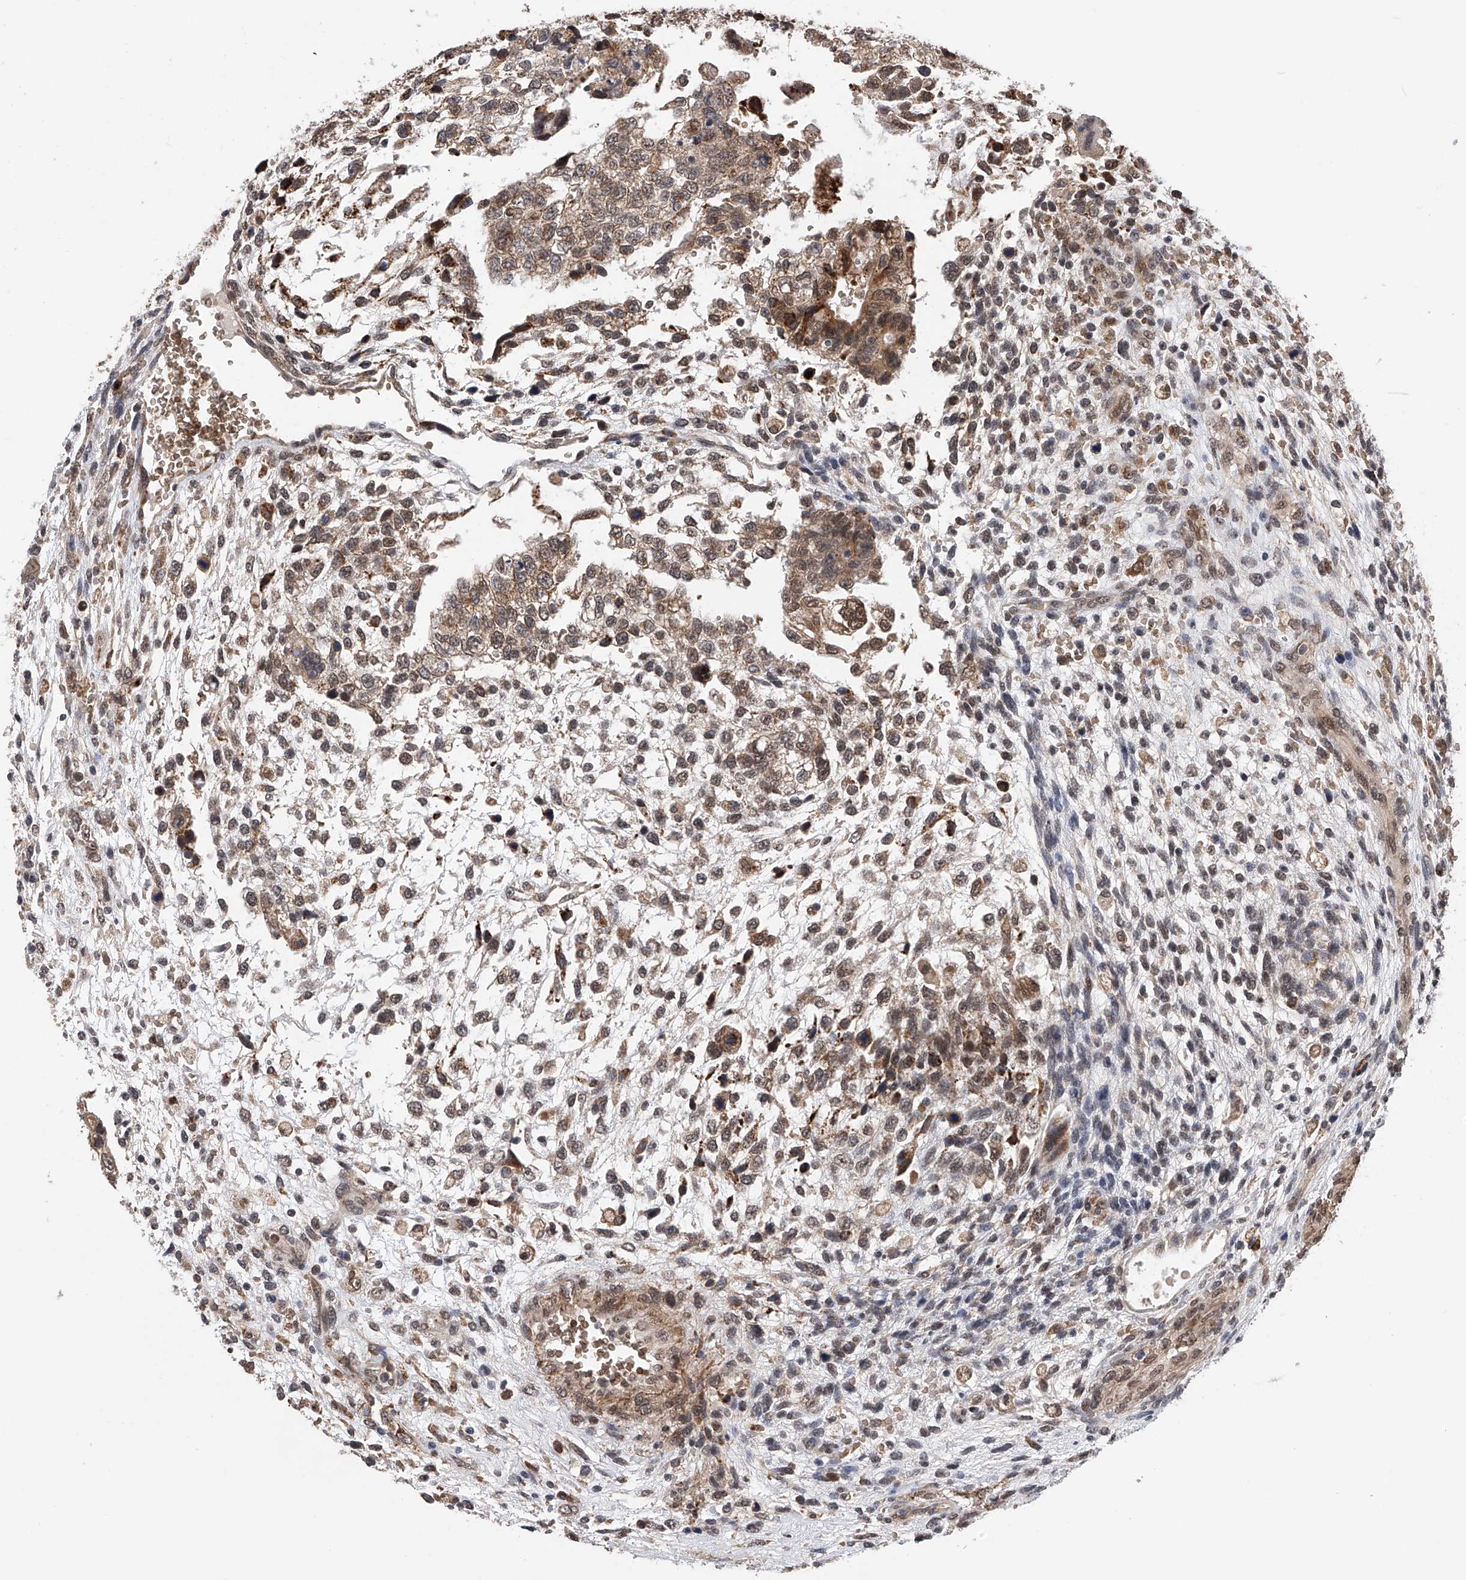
{"staining": {"intensity": "moderate", "quantity": "25%-75%", "location": "cytoplasmic/membranous"}, "tissue": "testis cancer", "cell_type": "Tumor cells", "image_type": "cancer", "snomed": [{"axis": "morphology", "description": "Carcinoma, Embryonal, NOS"}, {"axis": "topography", "description": "Testis"}], "caption": "IHC (DAB (3,3'-diaminobenzidine)) staining of human testis cancer displays moderate cytoplasmic/membranous protein positivity in approximately 25%-75% of tumor cells. (IHC, brightfield microscopy, high magnification).", "gene": "SPOCK1", "patient": {"sex": "male", "age": 37}}